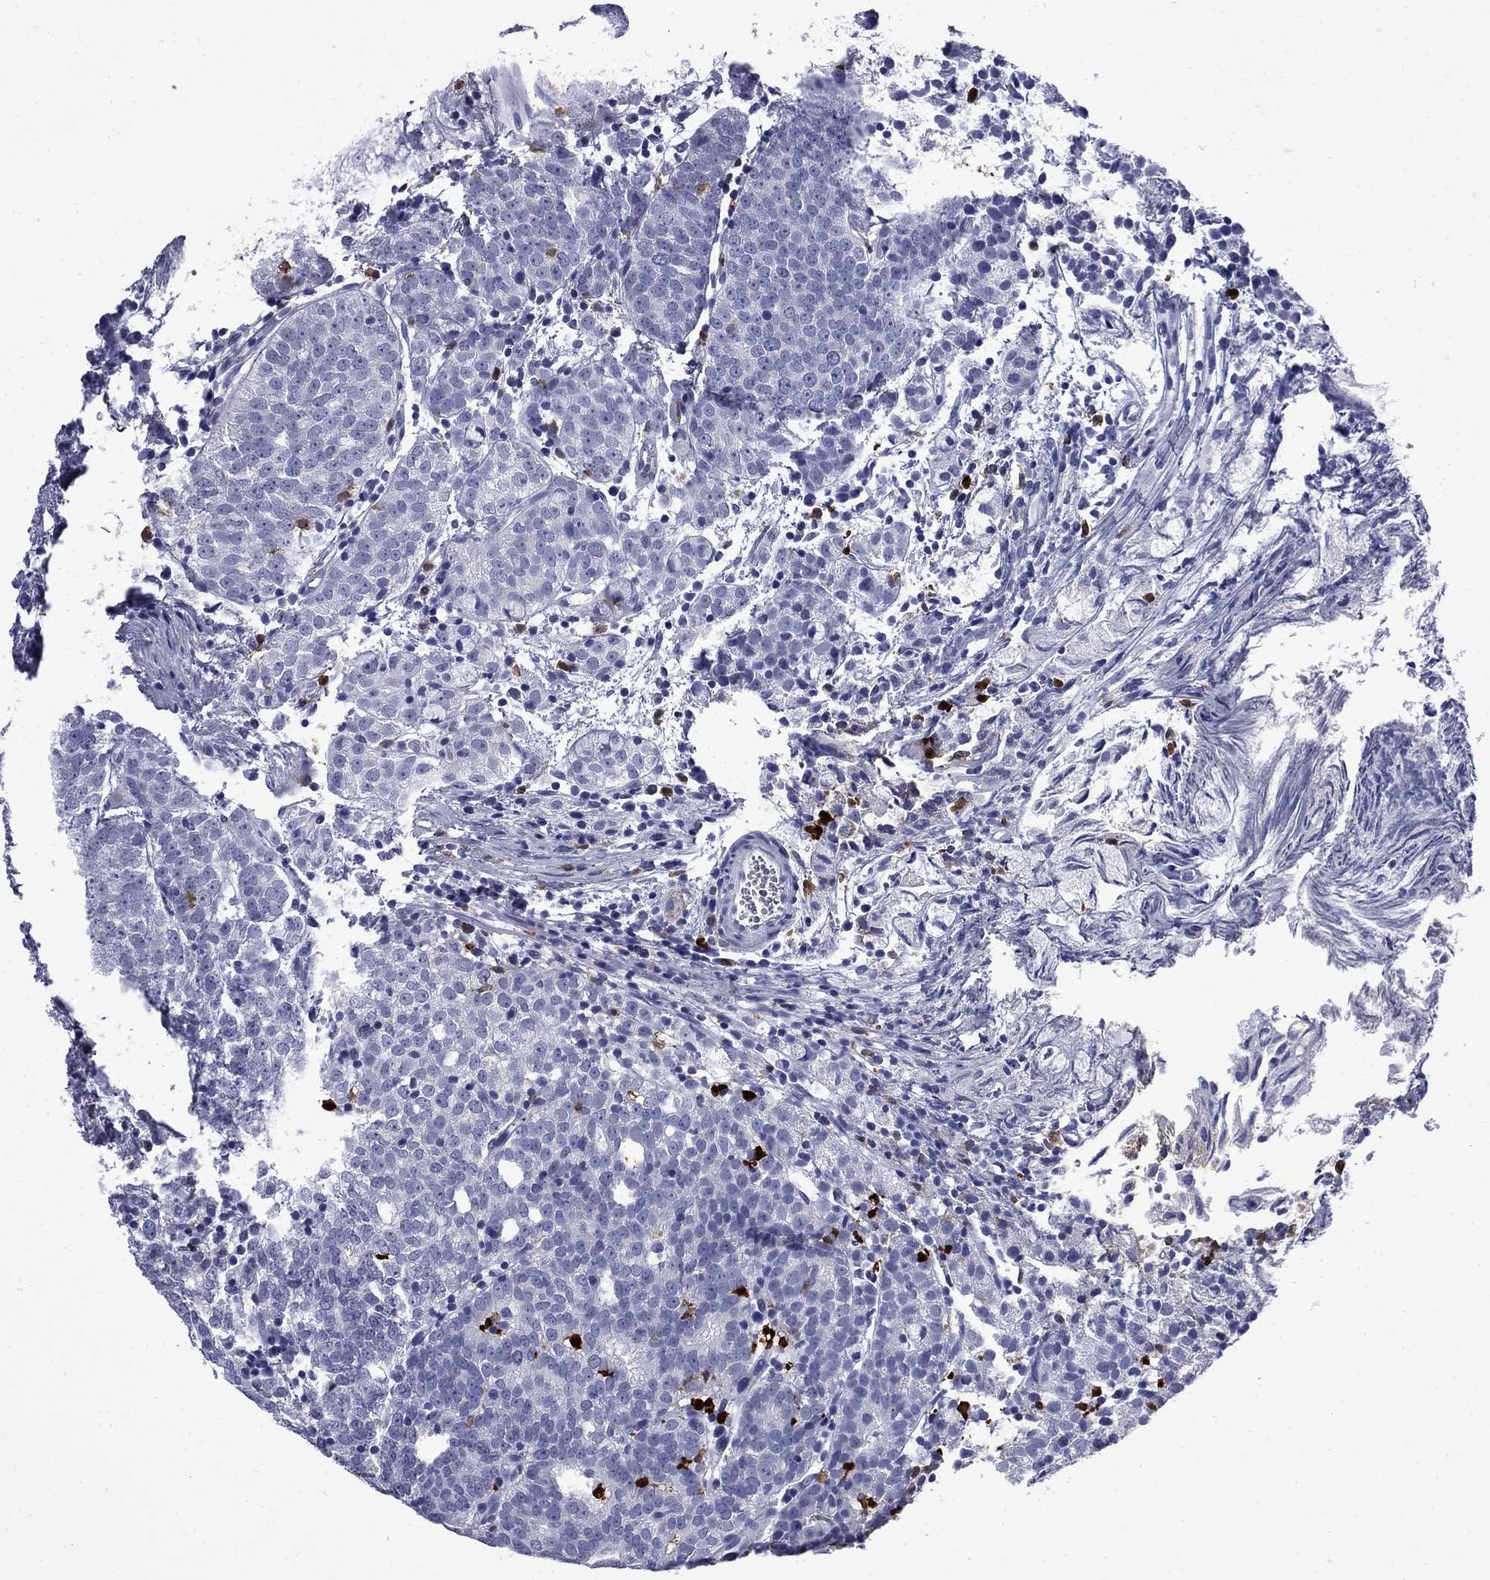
{"staining": {"intensity": "negative", "quantity": "none", "location": "none"}, "tissue": "prostate cancer", "cell_type": "Tumor cells", "image_type": "cancer", "snomed": [{"axis": "morphology", "description": "Adenocarcinoma, High grade"}, {"axis": "topography", "description": "Prostate"}], "caption": "A high-resolution micrograph shows immunohistochemistry (IHC) staining of prostate adenocarcinoma (high-grade), which exhibits no significant expression in tumor cells. (Brightfield microscopy of DAB (3,3'-diaminobenzidine) IHC at high magnification).", "gene": "TRIM29", "patient": {"sex": "male", "age": 53}}